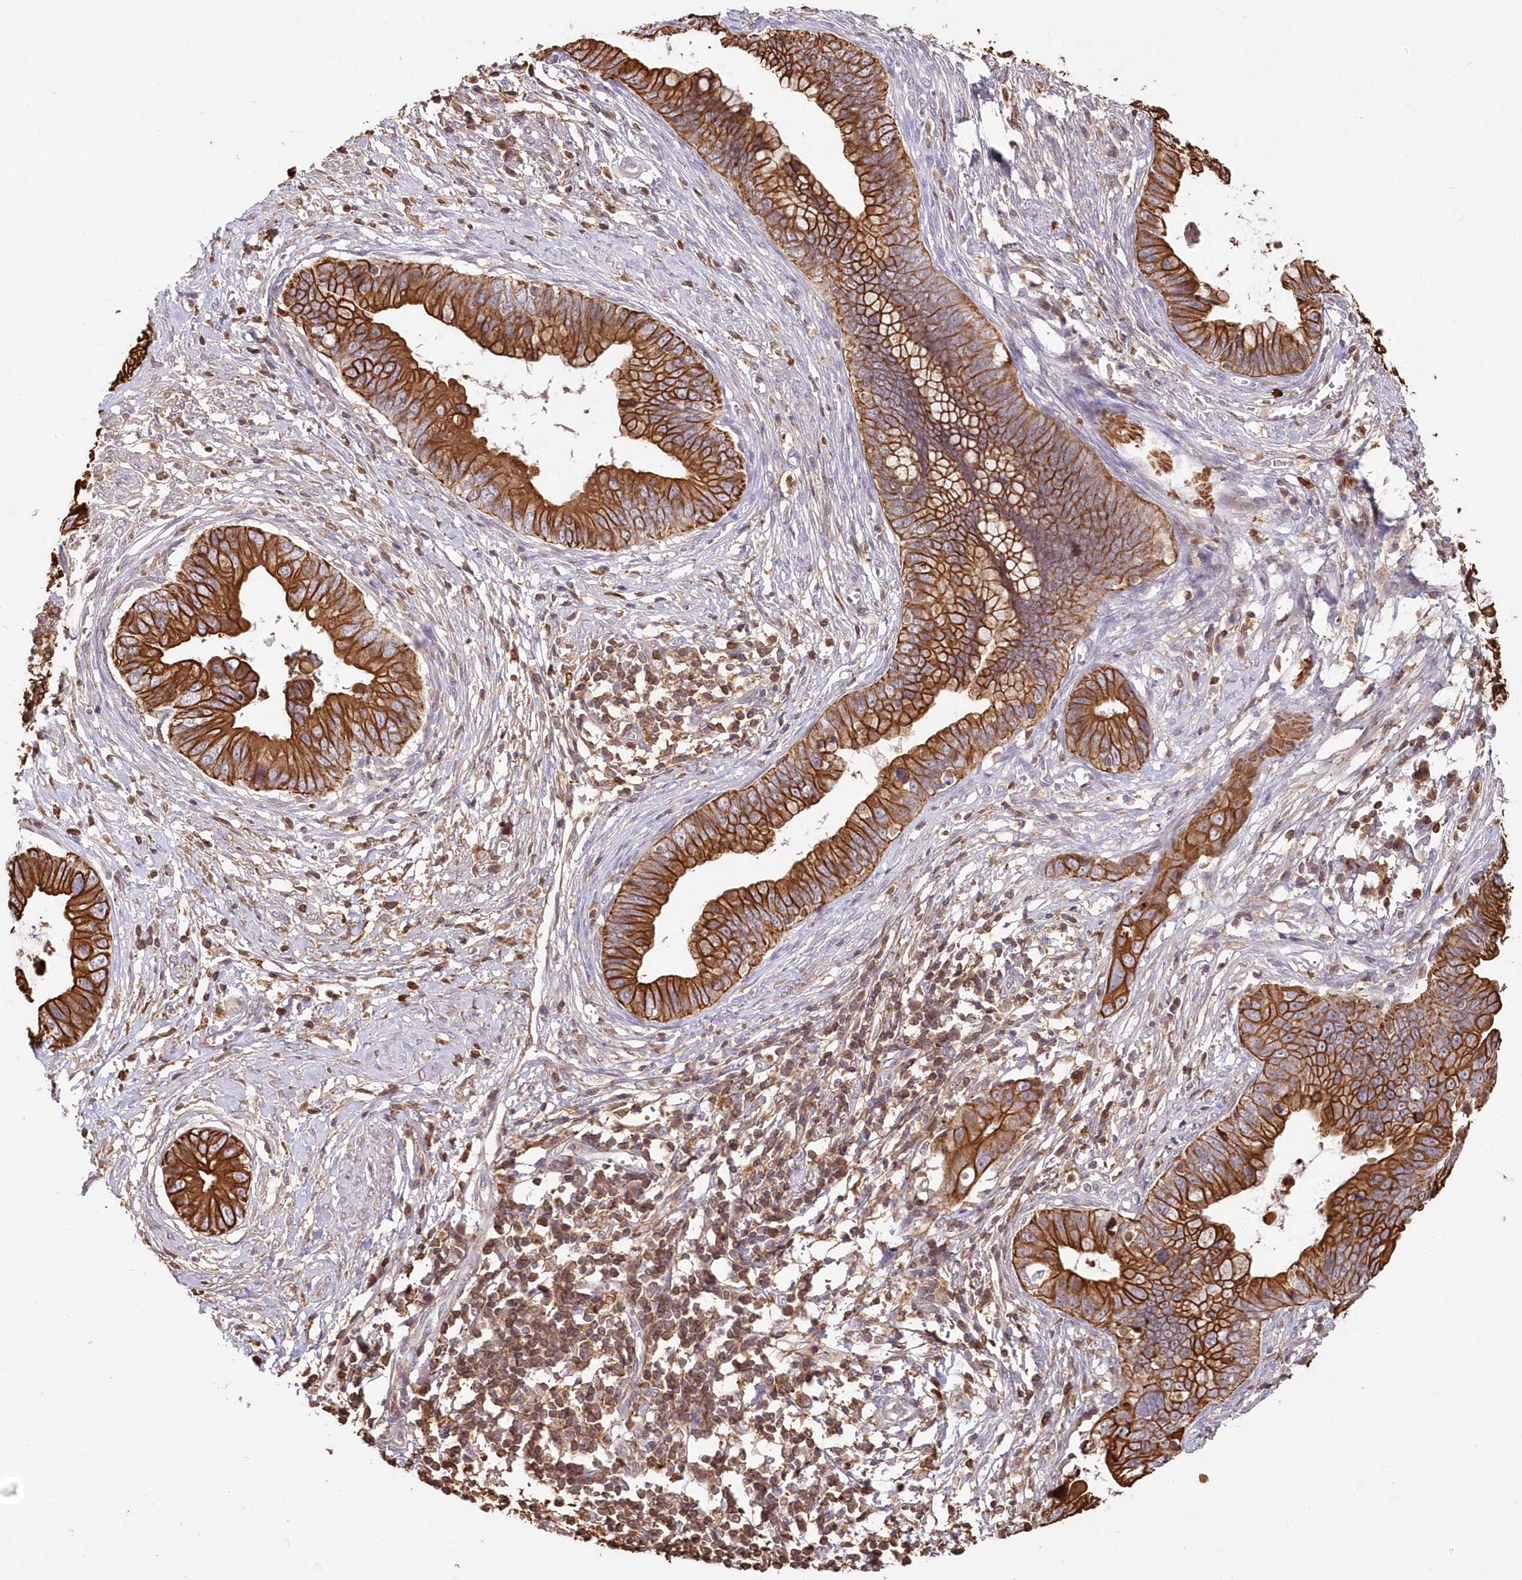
{"staining": {"intensity": "strong", "quantity": ">75%", "location": "cytoplasmic/membranous"}, "tissue": "cervical cancer", "cell_type": "Tumor cells", "image_type": "cancer", "snomed": [{"axis": "morphology", "description": "Adenocarcinoma, NOS"}, {"axis": "topography", "description": "Cervix"}], "caption": "Immunohistochemistry (IHC) of cervical cancer shows high levels of strong cytoplasmic/membranous staining in approximately >75% of tumor cells.", "gene": "SNED1", "patient": {"sex": "female", "age": 44}}